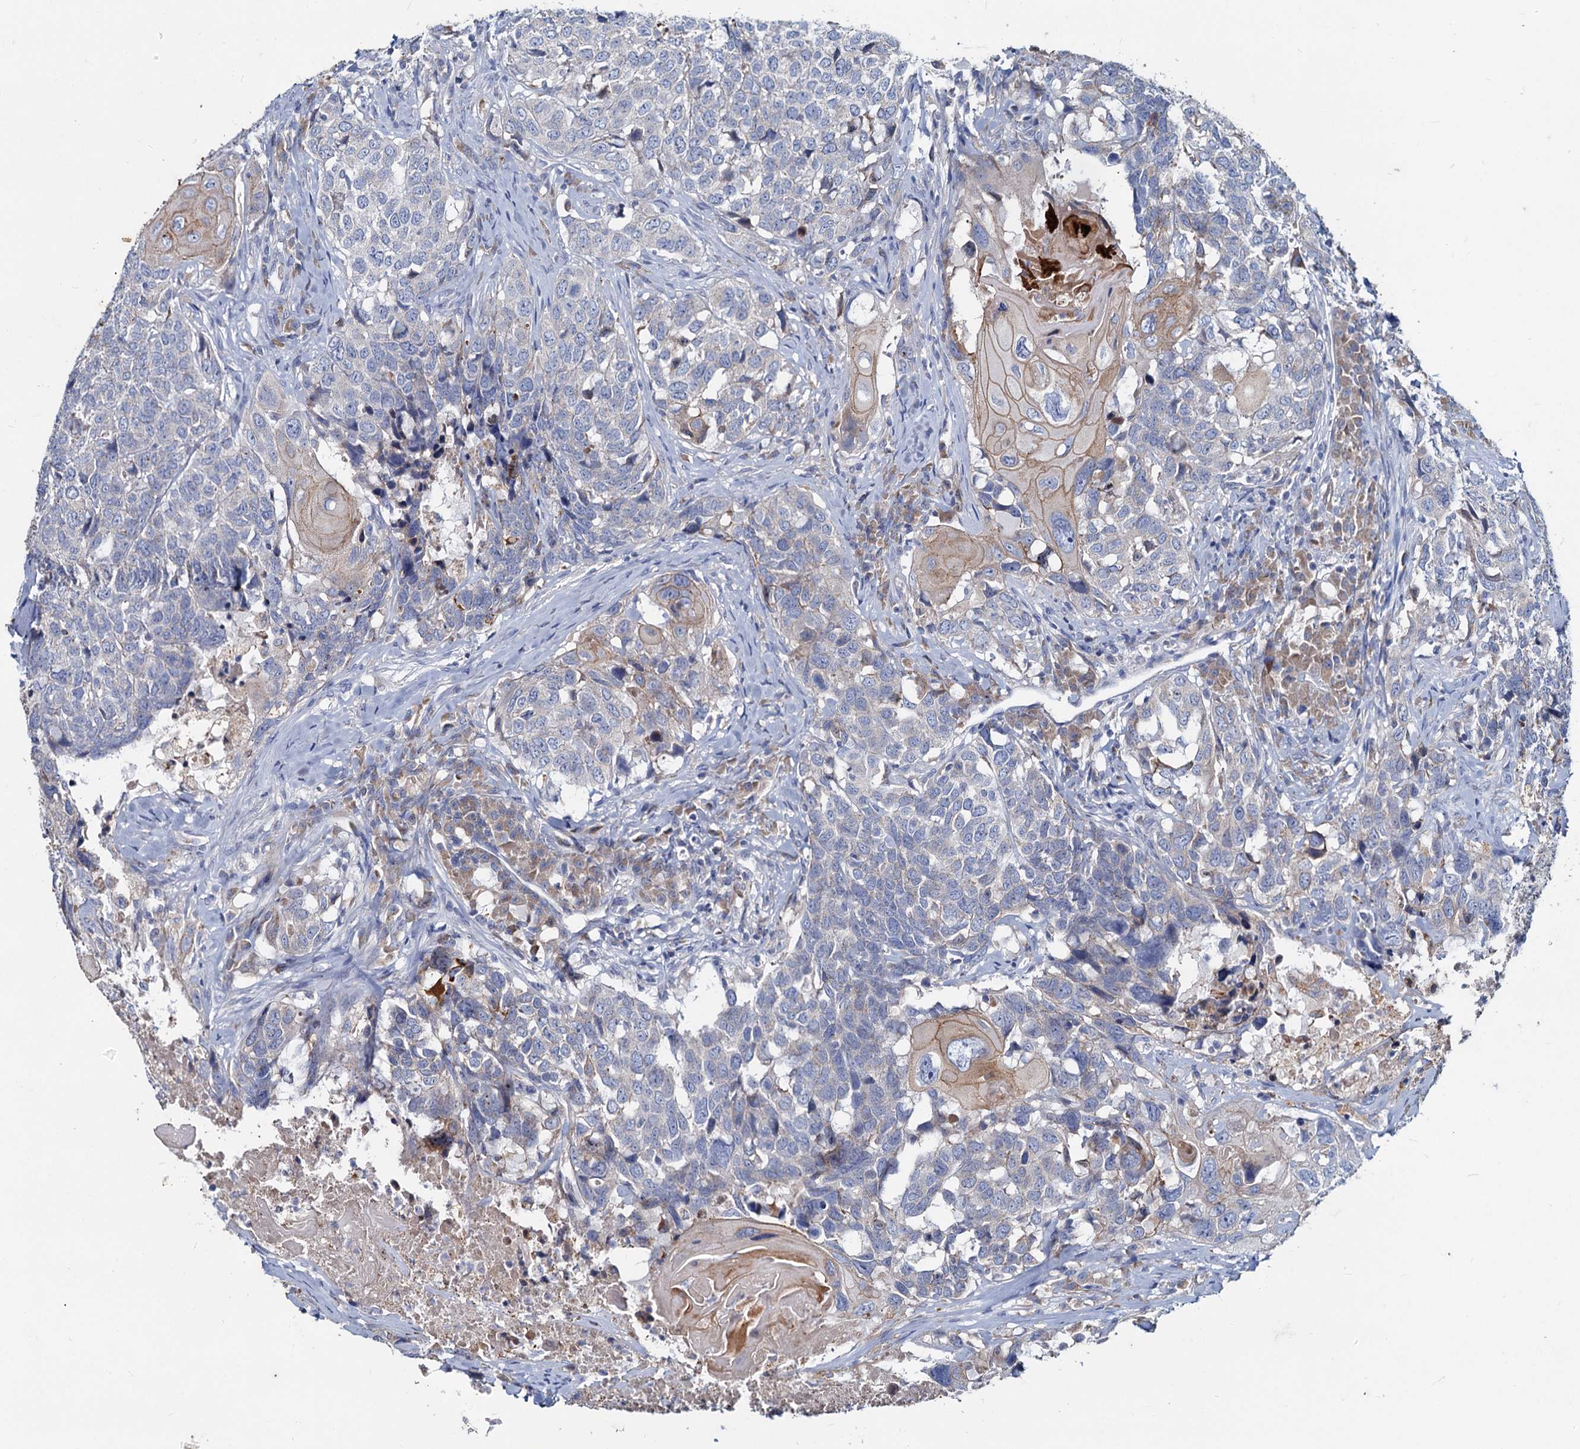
{"staining": {"intensity": "weak", "quantity": "<25%", "location": "cytoplasmic/membranous"}, "tissue": "head and neck cancer", "cell_type": "Tumor cells", "image_type": "cancer", "snomed": [{"axis": "morphology", "description": "Squamous cell carcinoma, NOS"}, {"axis": "topography", "description": "Head-Neck"}], "caption": "Immunohistochemical staining of human squamous cell carcinoma (head and neck) shows no significant expression in tumor cells.", "gene": "TMX2", "patient": {"sex": "male", "age": 66}}